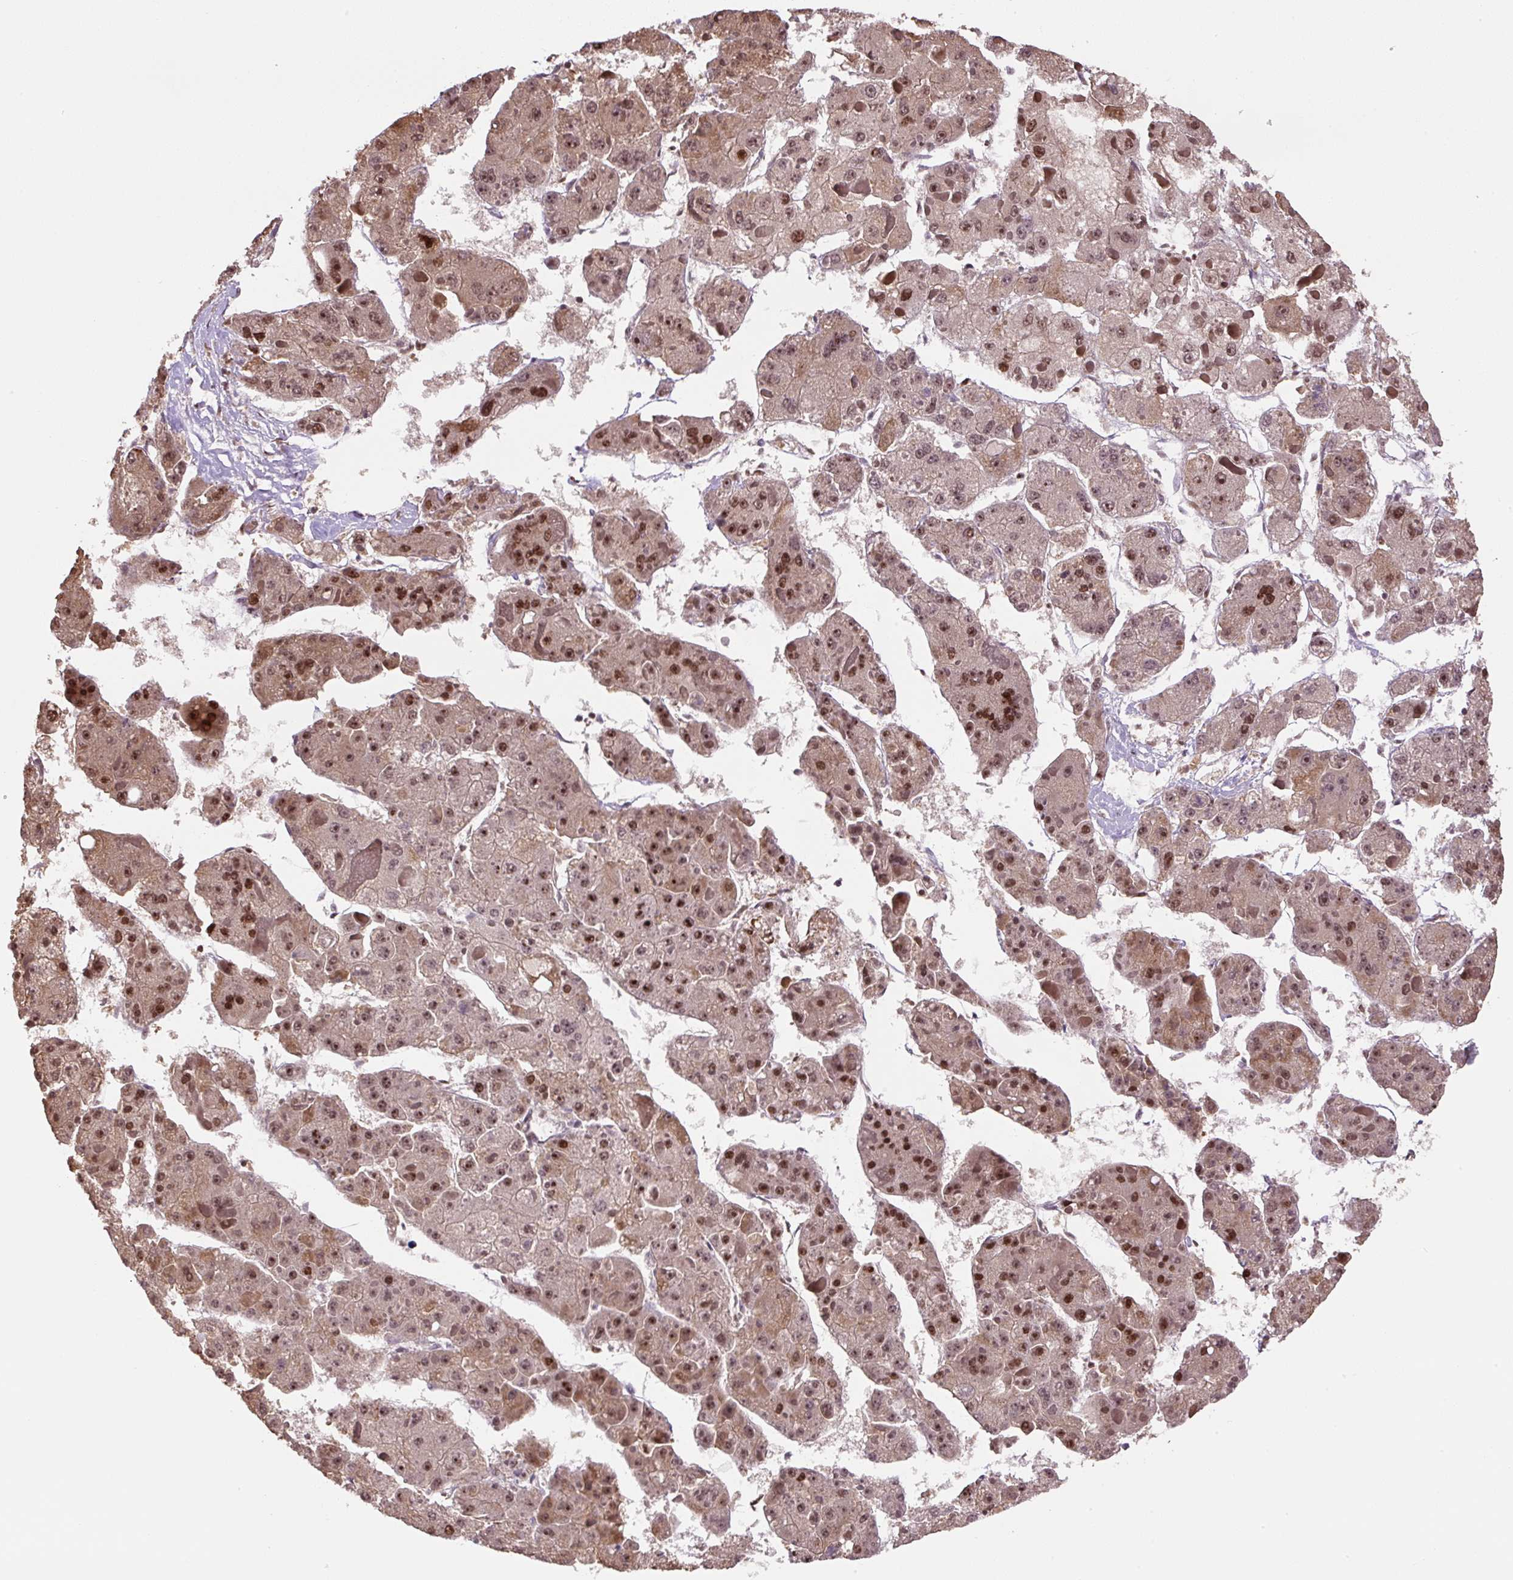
{"staining": {"intensity": "moderate", "quantity": ">75%", "location": "cytoplasmic/membranous,nuclear"}, "tissue": "liver cancer", "cell_type": "Tumor cells", "image_type": "cancer", "snomed": [{"axis": "morphology", "description": "Carcinoma, Hepatocellular, NOS"}, {"axis": "topography", "description": "Liver"}], "caption": "A high-resolution photomicrograph shows IHC staining of liver cancer, which exhibits moderate cytoplasmic/membranous and nuclear staining in about >75% of tumor cells.", "gene": "TAF1A", "patient": {"sex": "female", "age": 73}}